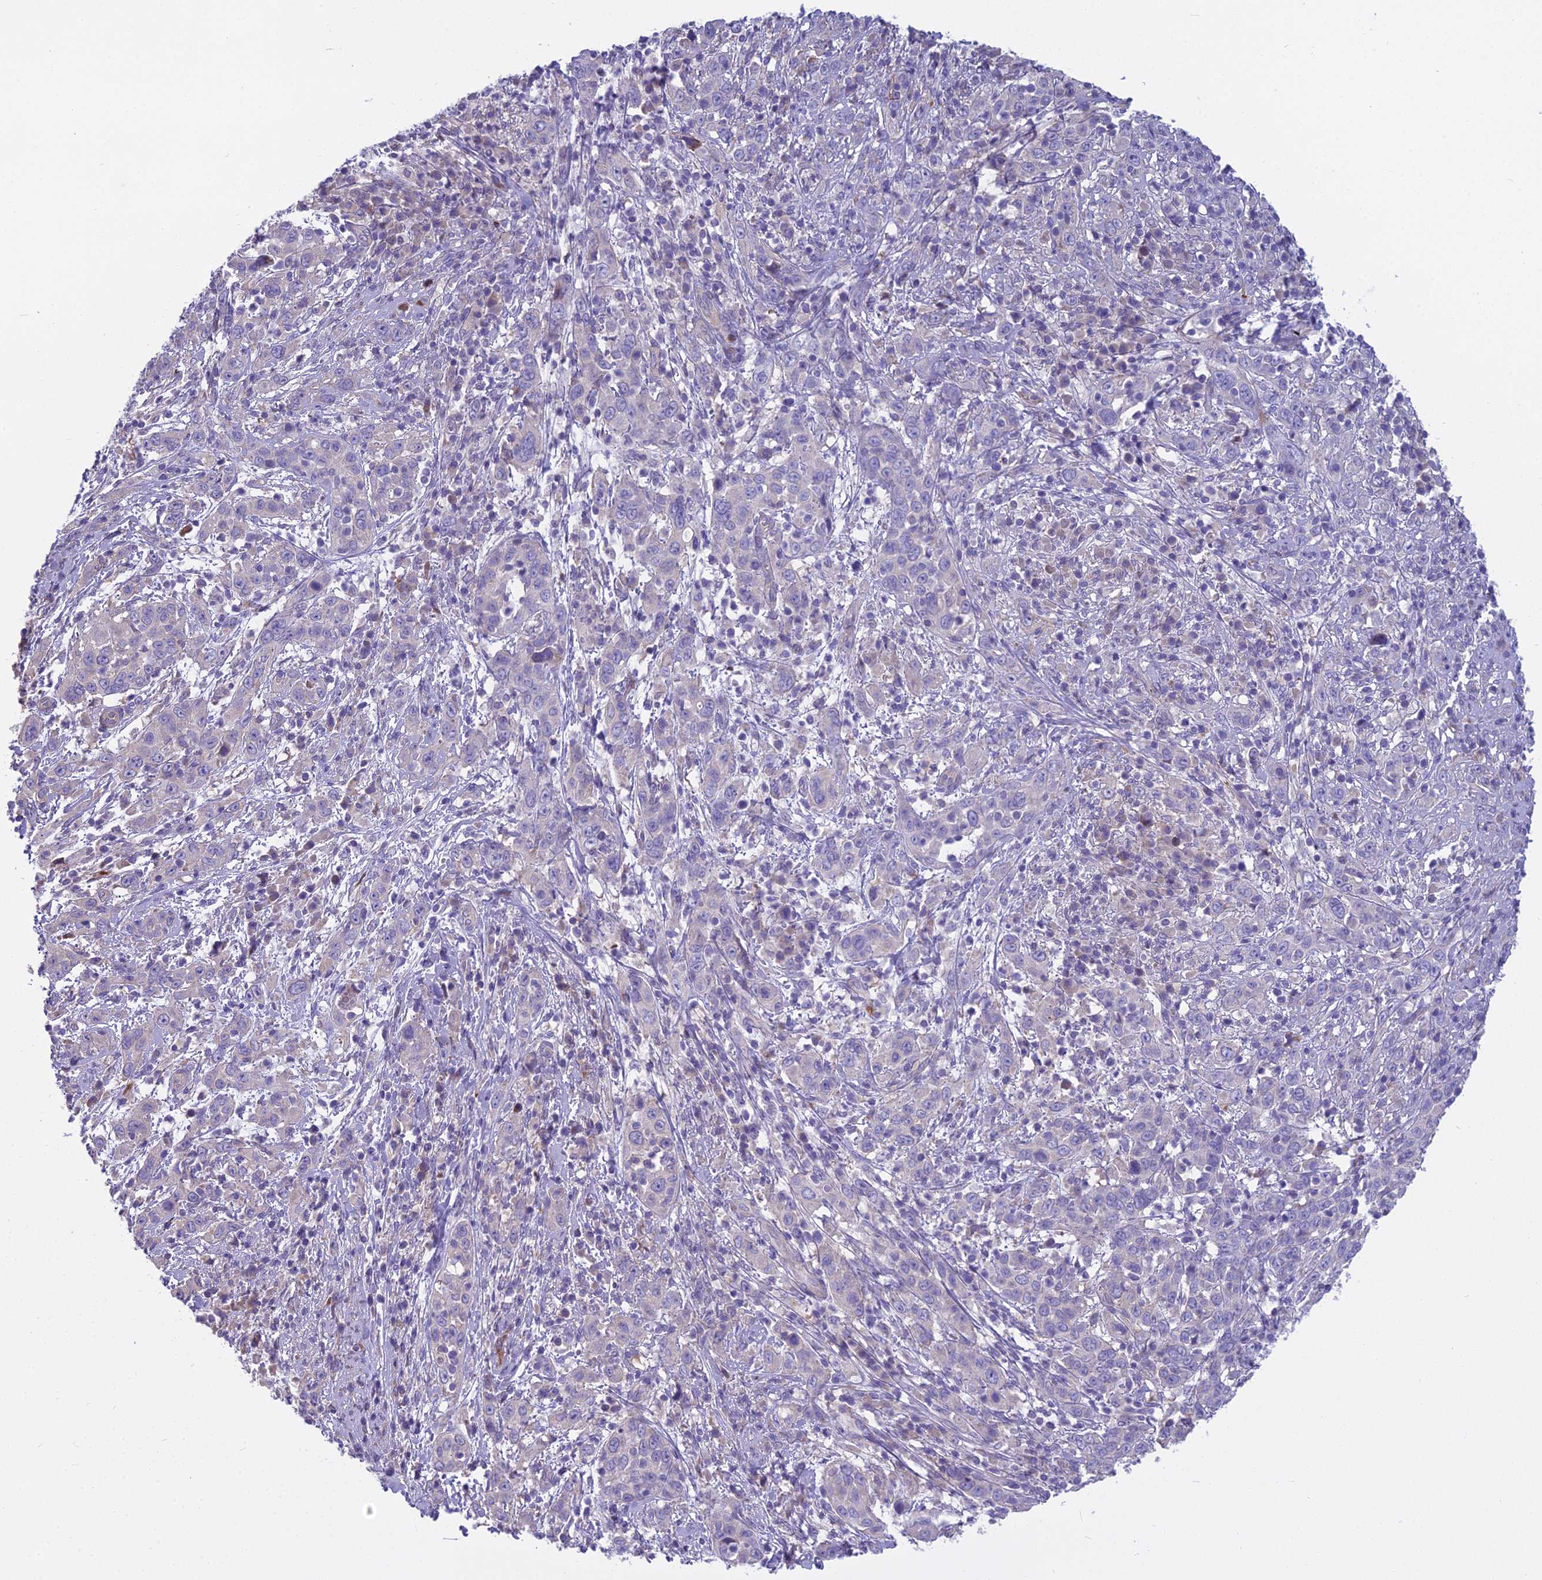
{"staining": {"intensity": "negative", "quantity": "none", "location": "none"}, "tissue": "cervical cancer", "cell_type": "Tumor cells", "image_type": "cancer", "snomed": [{"axis": "morphology", "description": "Squamous cell carcinoma, NOS"}, {"axis": "topography", "description": "Cervix"}], "caption": "Immunohistochemistry photomicrograph of neoplastic tissue: human cervical cancer (squamous cell carcinoma) stained with DAB (3,3'-diaminobenzidine) displays no significant protein expression in tumor cells.", "gene": "PCDHB14", "patient": {"sex": "female", "age": 46}}